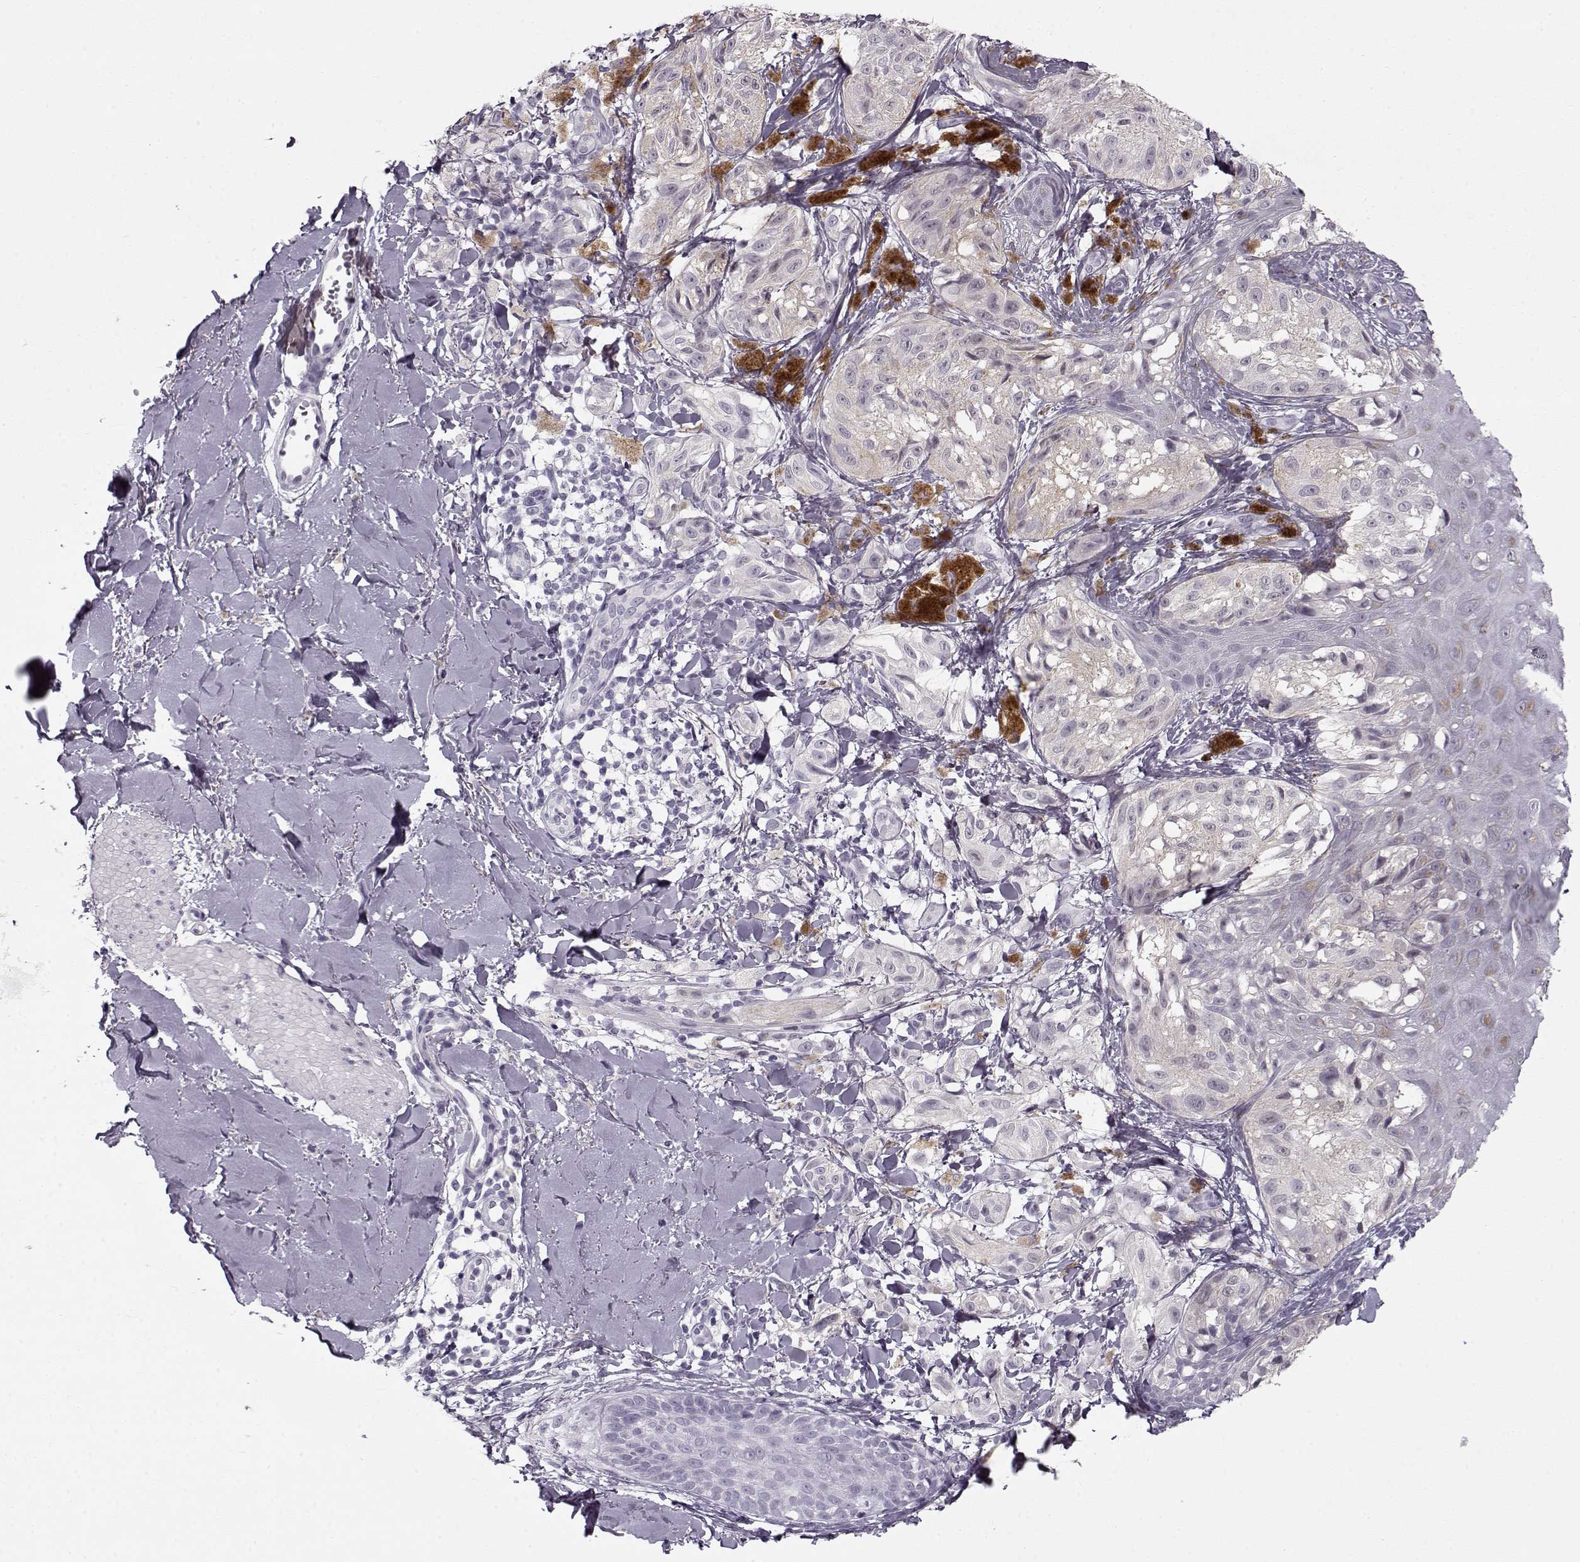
{"staining": {"intensity": "negative", "quantity": "none", "location": "none"}, "tissue": "melanoma", "cell_type": "Tumor cells", "image_type": "cancer", "snomed": [{"axis": "morphology", "description": "Malignant melanoma, NOS"}, {"axis": "topography", "description": "Skin"}], "caption": "There is no significant positivity in tumor cells of malignant melanoma.", "gene": "PNMT", "patient": {"sex": "male", "age": 36}}